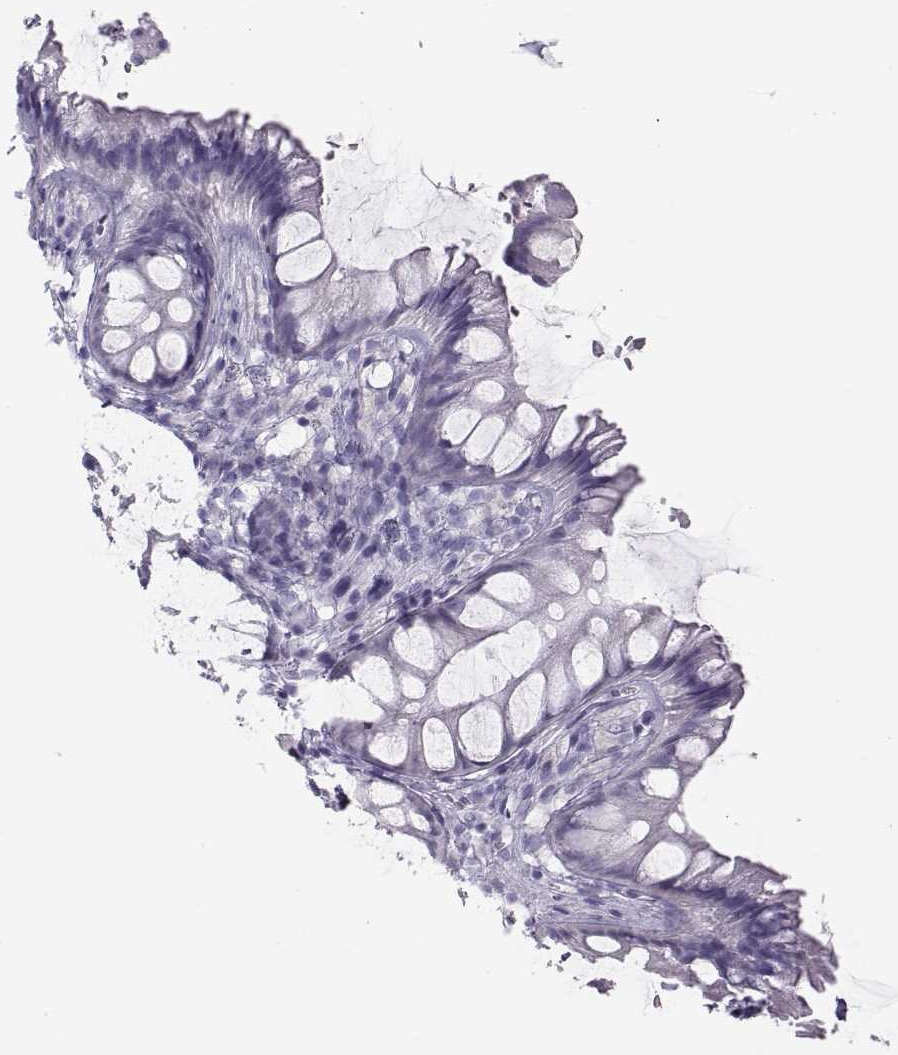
{"staining": {"intensity": "negative", "quantity": "none", "location": "none"}, "tissue": "rectum", "cell_type": "Glandular cells", "image_type": "normal", "snomed": [{"axis": "morphology", "description": "Normal tissue, NOS"}, {"axis": "topography", "description": "Rectum"}], "caption": "Immunohistochemistry (IHC) of unremarkable rectum exhibits no positivity in glandular cells.", "gene": "SEMG1", "patient": {"sex": "female", "age": 62}}